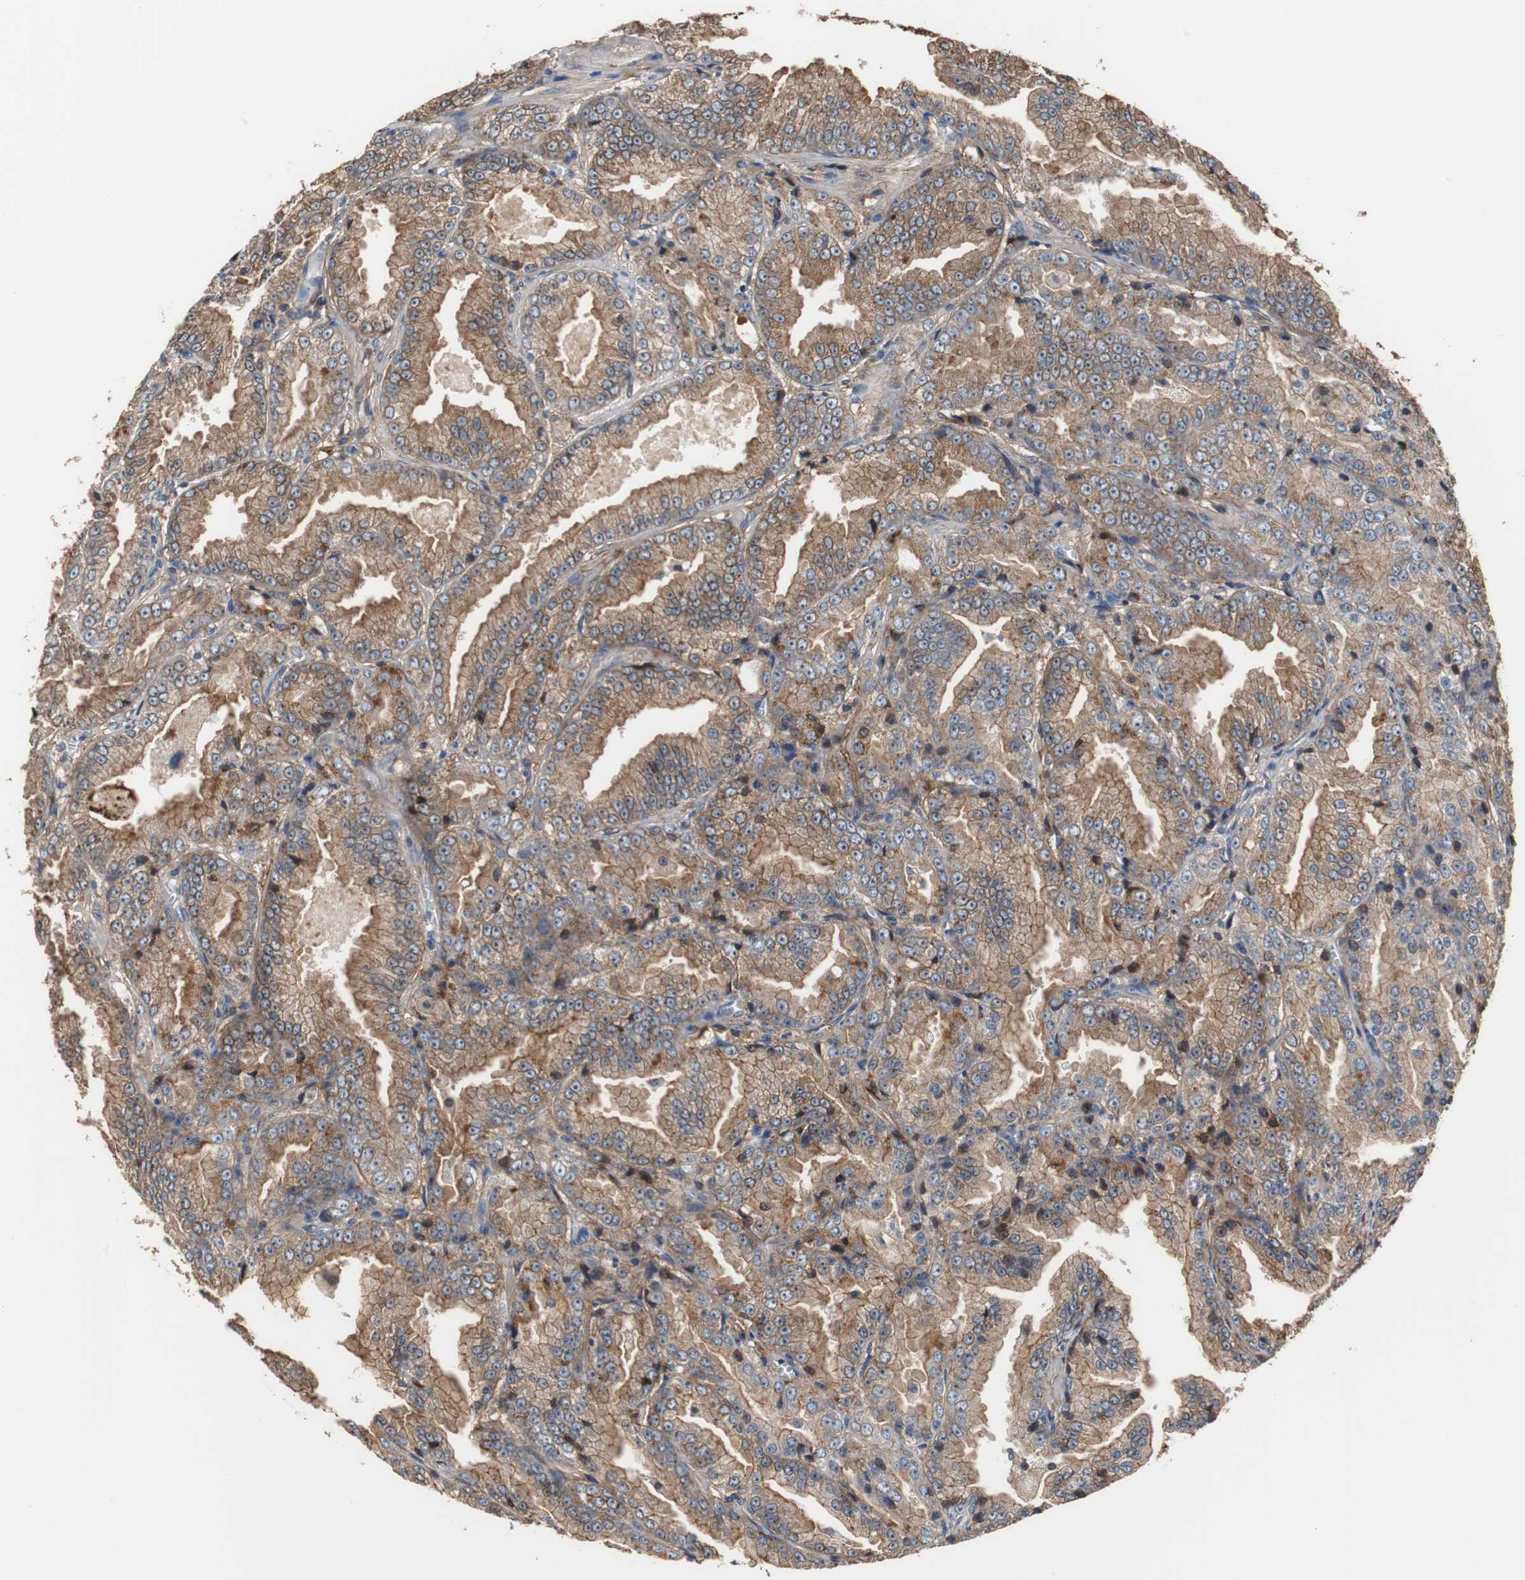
{"staining": {"intensity": "moderate", "quantity": ">75%", "location": "cytoplasmic/membranous"}, "tissue": "prostate cancer", "cell_type": "Tumor cells", "image_type": "cancer", "snomed": [{"axis": "morphology", "description": "Adenocarcinoma, High grade"}, {"axis": "topography", "description": "Prostate"}], "caption": "Immunohistochemical staining of human prostate cancer shows medium levels of moderate cytoplasmic/membranous protein expression in about >75% of tumor cells. The protein of interest is shown in brown color, while the nuclei are stained blue.", "gene": "ANXA4", "patient": {"sex": "male", "age": 61}}